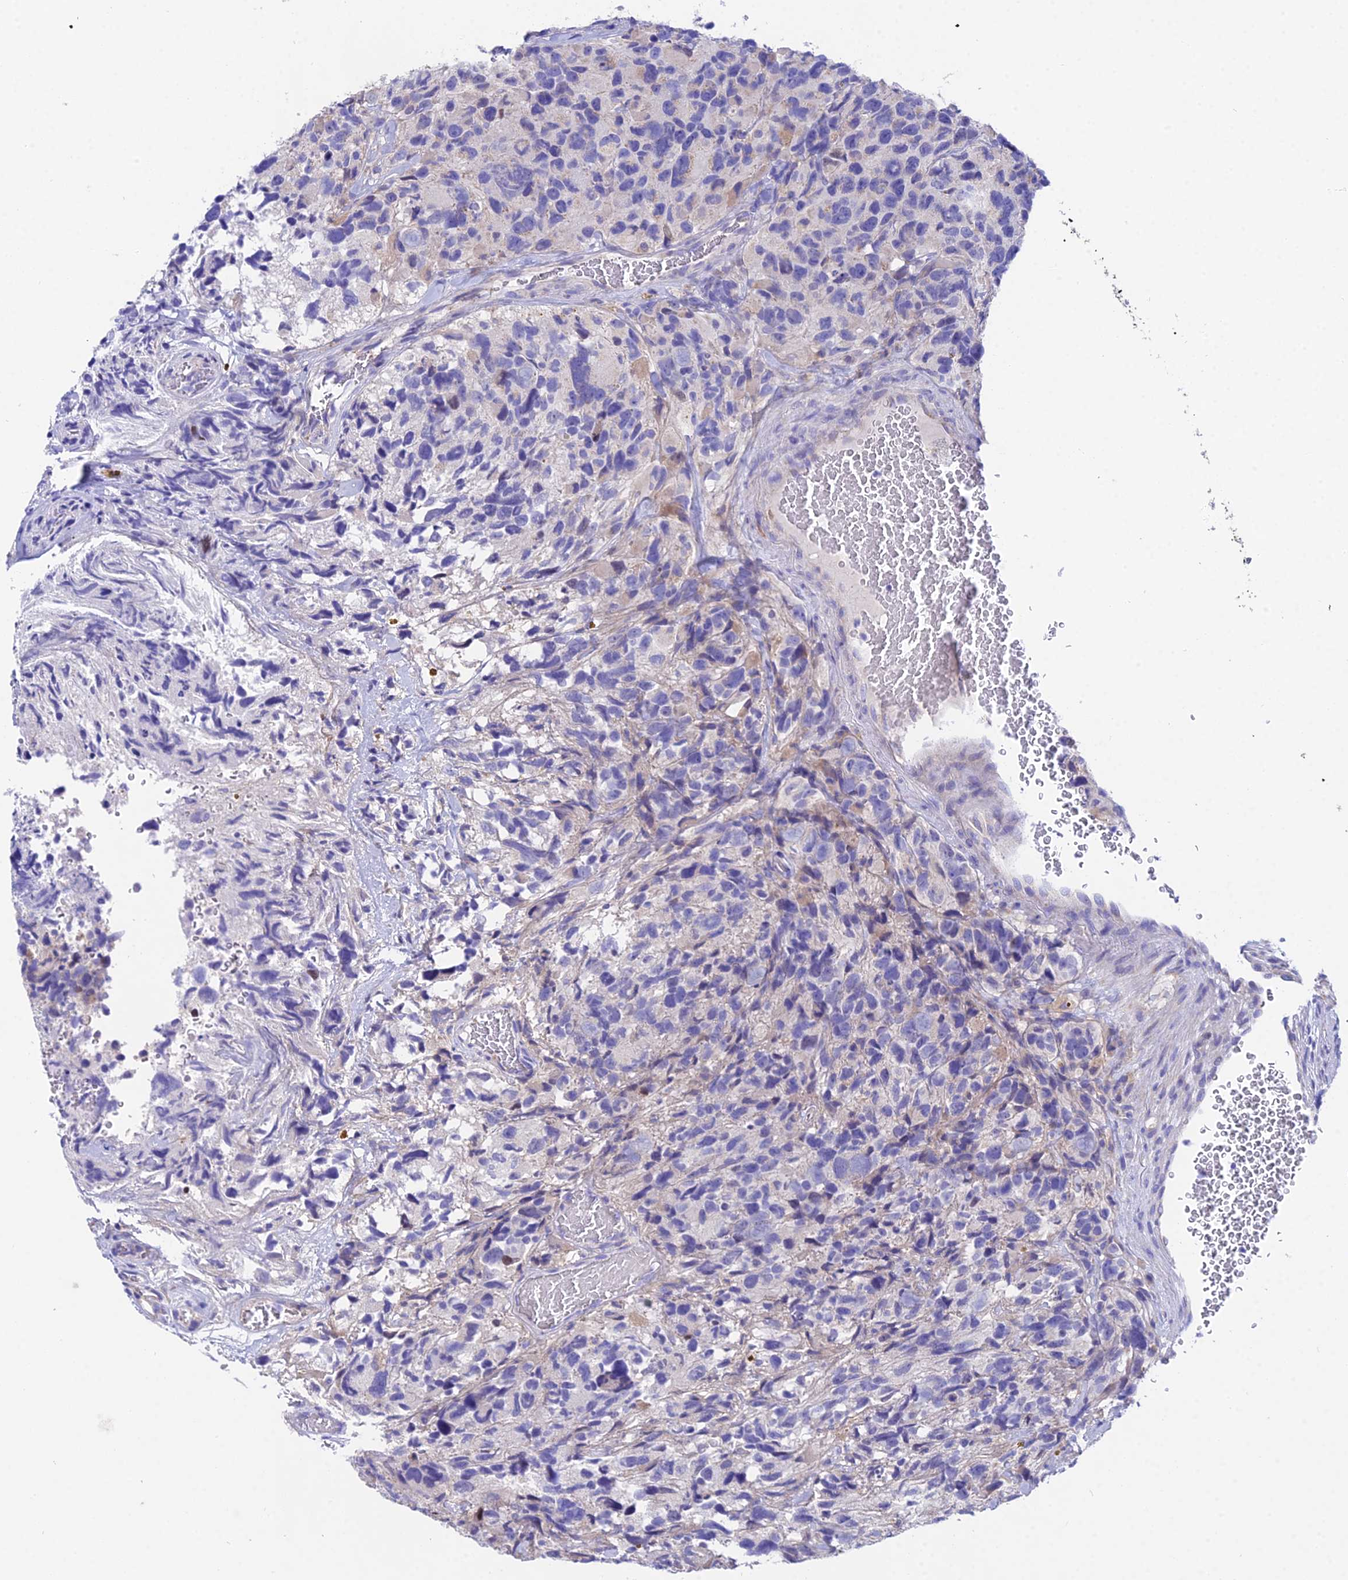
{"staining": {"intensity": "negative", "quantity": "none", "location": "none"}, "tissue": "glioma", "cell_type": "Tumor cells", "image_type": "cancer", "snomed": [{"axis": "morphology", "description": "Glioma, malignant, High grade"}, {"axis": "topography", "description": "Brain"}], "caption": "A high-resolution image shows IHC staining of malignant high-grade glioma, which demonstrates no significant positivity in tumor cells.", "gene": "PPP2R2C", "patient": {"sex": "male", "age": 69}}